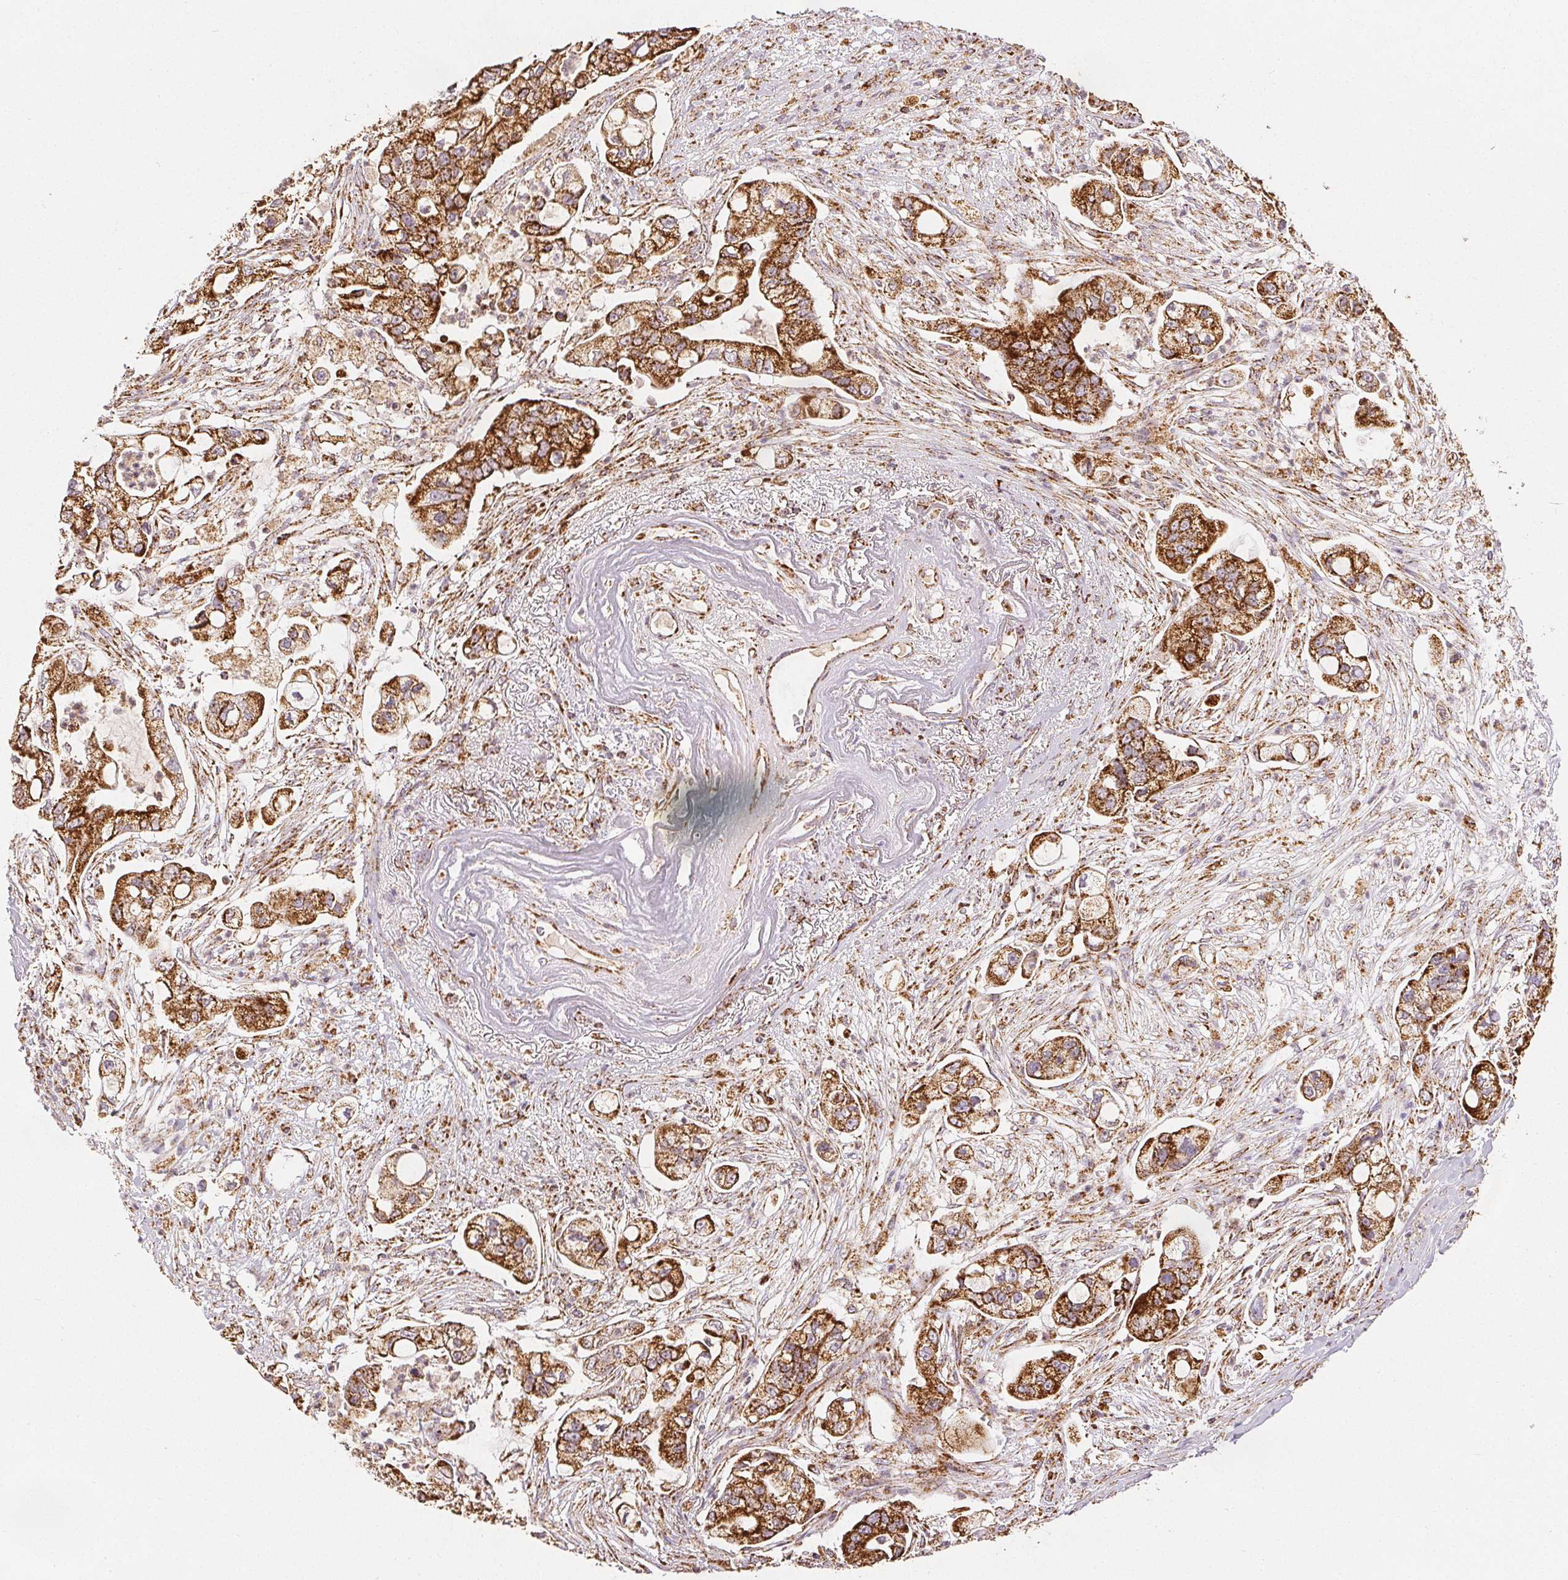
{"staining": {"intensity": "strong", "quantity": ">75%", "location": "cytoplasmic/membranous"}, "tissue": "pancreatic cancer", "cell_type": "Tumor cells", "image_type": "cancer", "snomed": [{"axis": "morphology", "description": "Adenocarcinoma, NOS"}, {"axis": "topography", "description": "Pancreas"}], "caption": "Immunohistochemistry (IHC) of pancreatic cancer (adenocarcinoma) reveals high levels of strong cytoplasmic/membranous staining in about >75% of tumor cells.", "gene": "SDHB", "patient": {"sex": "female", "age": 69}}